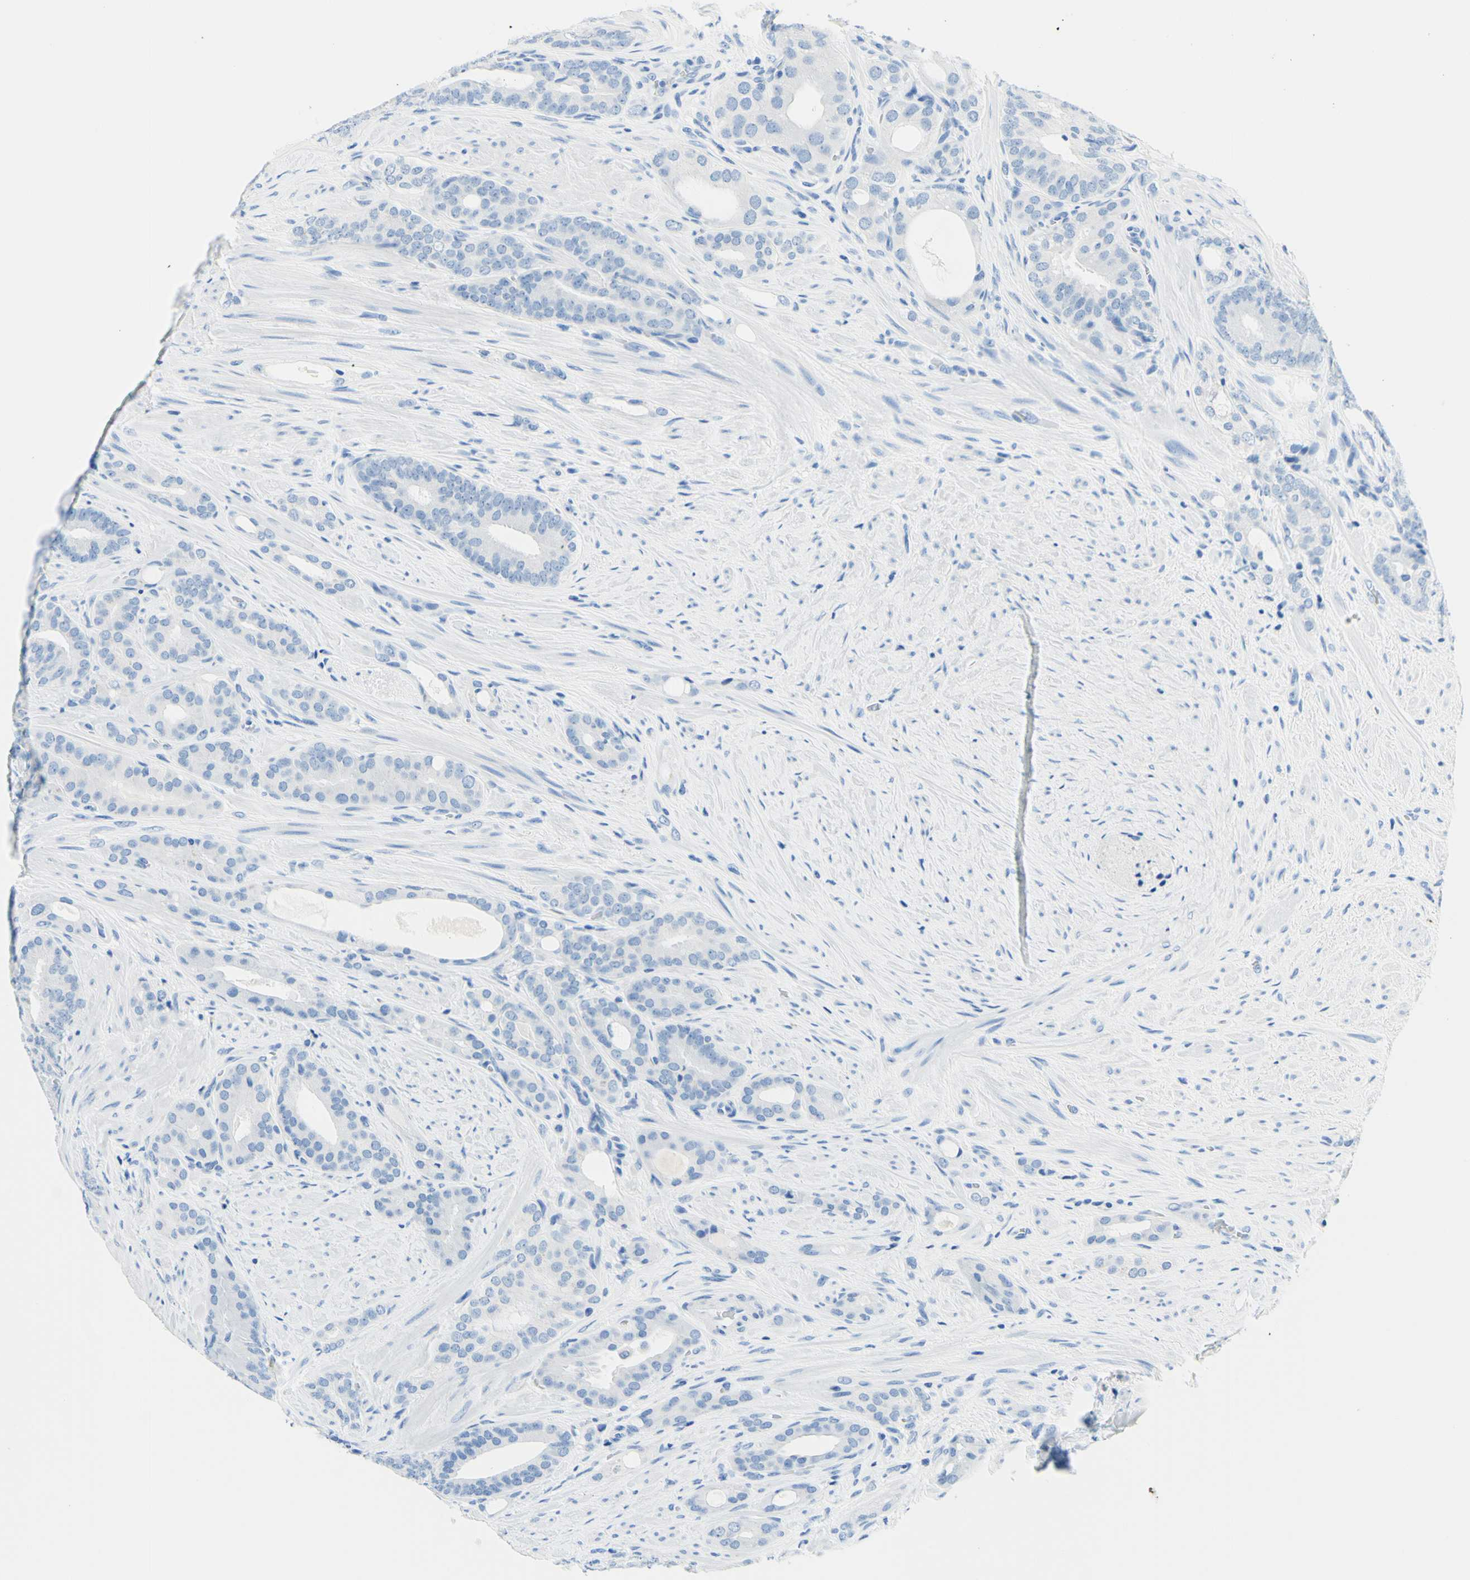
{"staining": {"intensity": "negative", "quantity": "none", "location": "none"}, "tissue": "prostate cancer", "cell_type": "Tumor cells", "image_type": "cancer", "snomed": [{"axis": "morphology", "description": "Adenocarcinoma, Low grade"}, {"axis": "topography", "description": "Prostate"}], "caption": "IHC image of human low-grade adenocarcinoma (prostate) stained for a protein (brown), which reveals no staining in tumor cells.", "gene": "MYH2", "patient": {"sex": "male", "age": 63}}